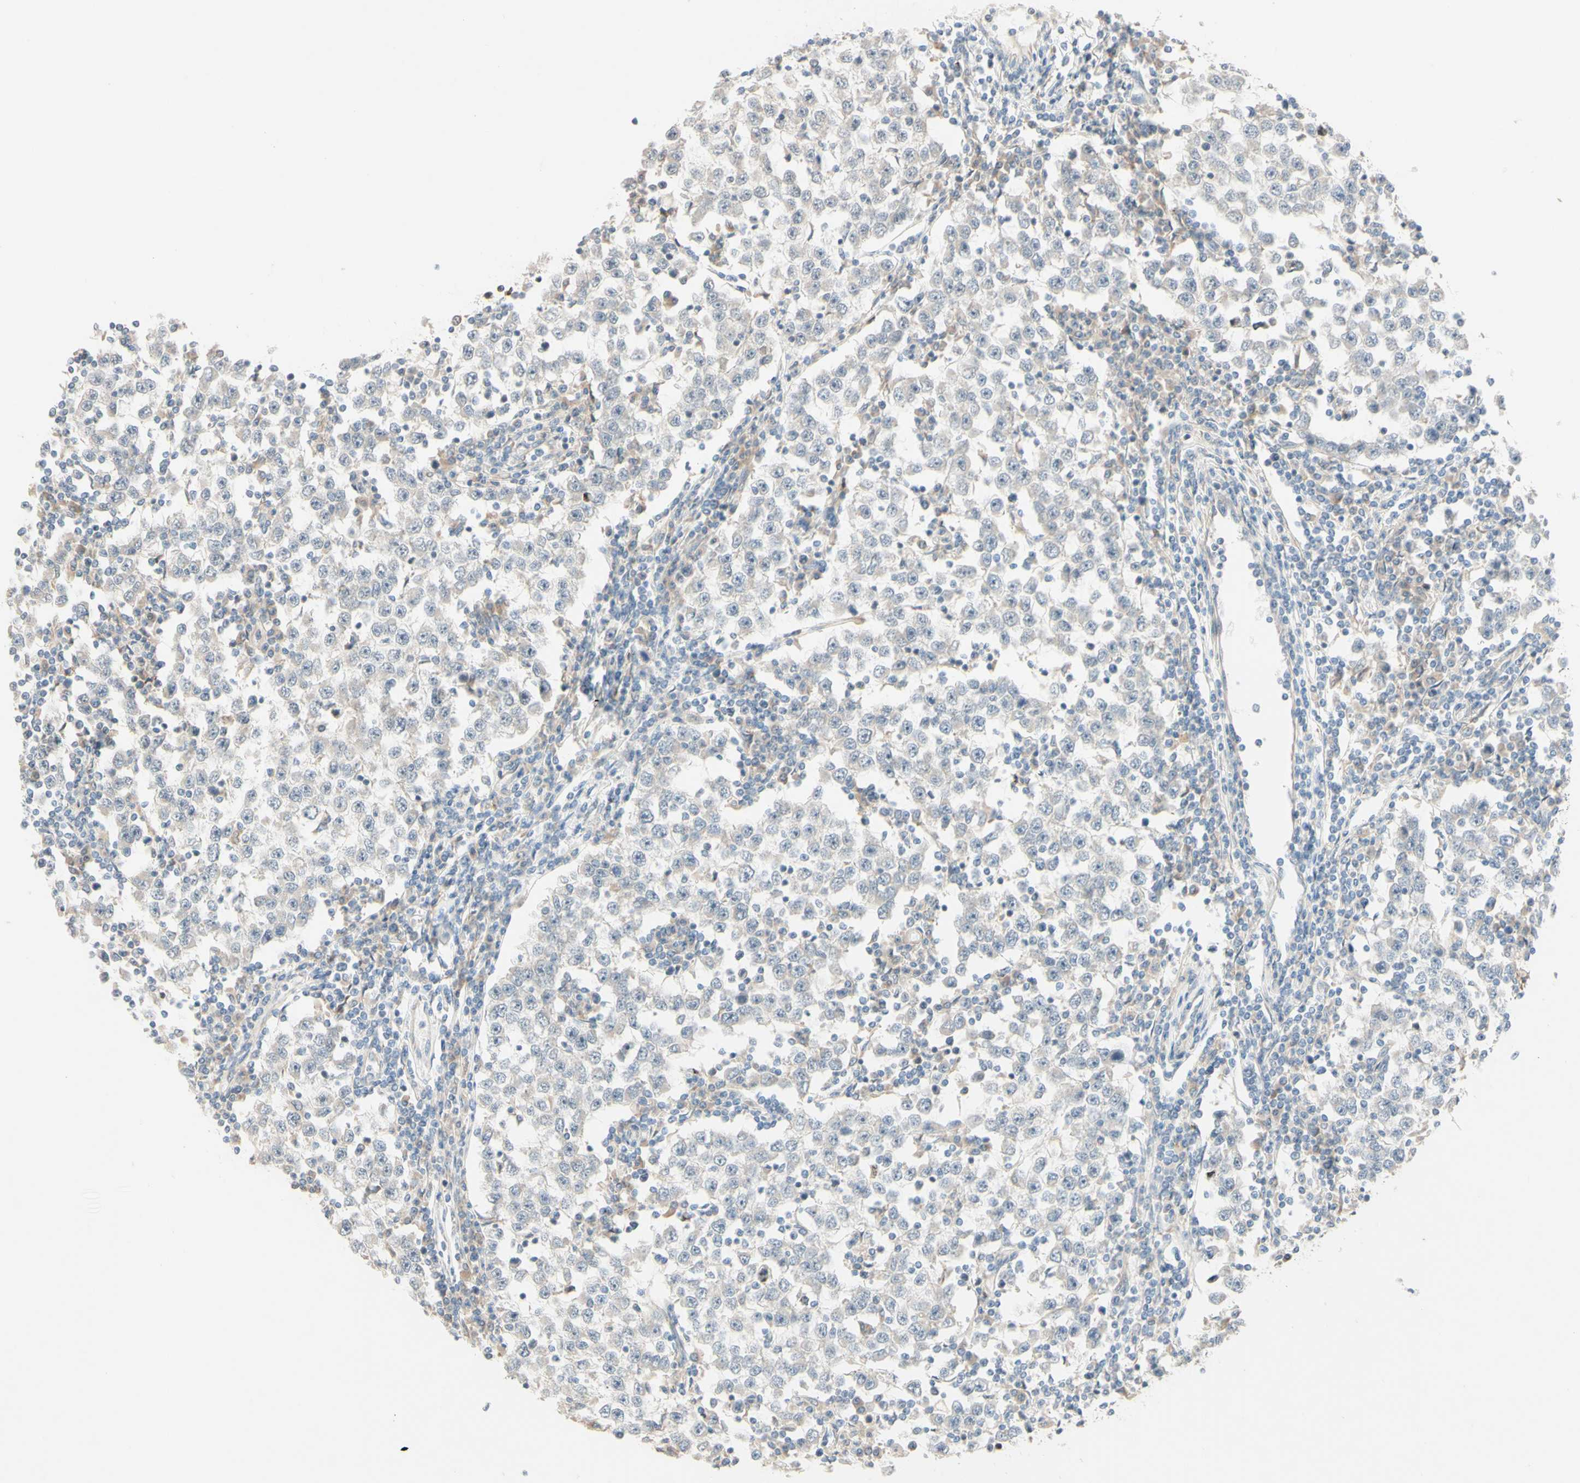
{"staining": {"intensity": "negative", "quantity": "none", "location": "none"}, "tissue": "testis cancer", "cell_type": "Tumor cells", "image_type": "cancer", "snomed": [{"axis": "morphology", "description": "Seminoma, NOS"}, {"axis": "topography", "description": "Testis"}], "caption": "DAB immunohistochemical staining of testis seminoma demonstrates no significant staining in tumor cells.", "gene": "ZW10", "patient": {"sex": "male", "age": 65}}